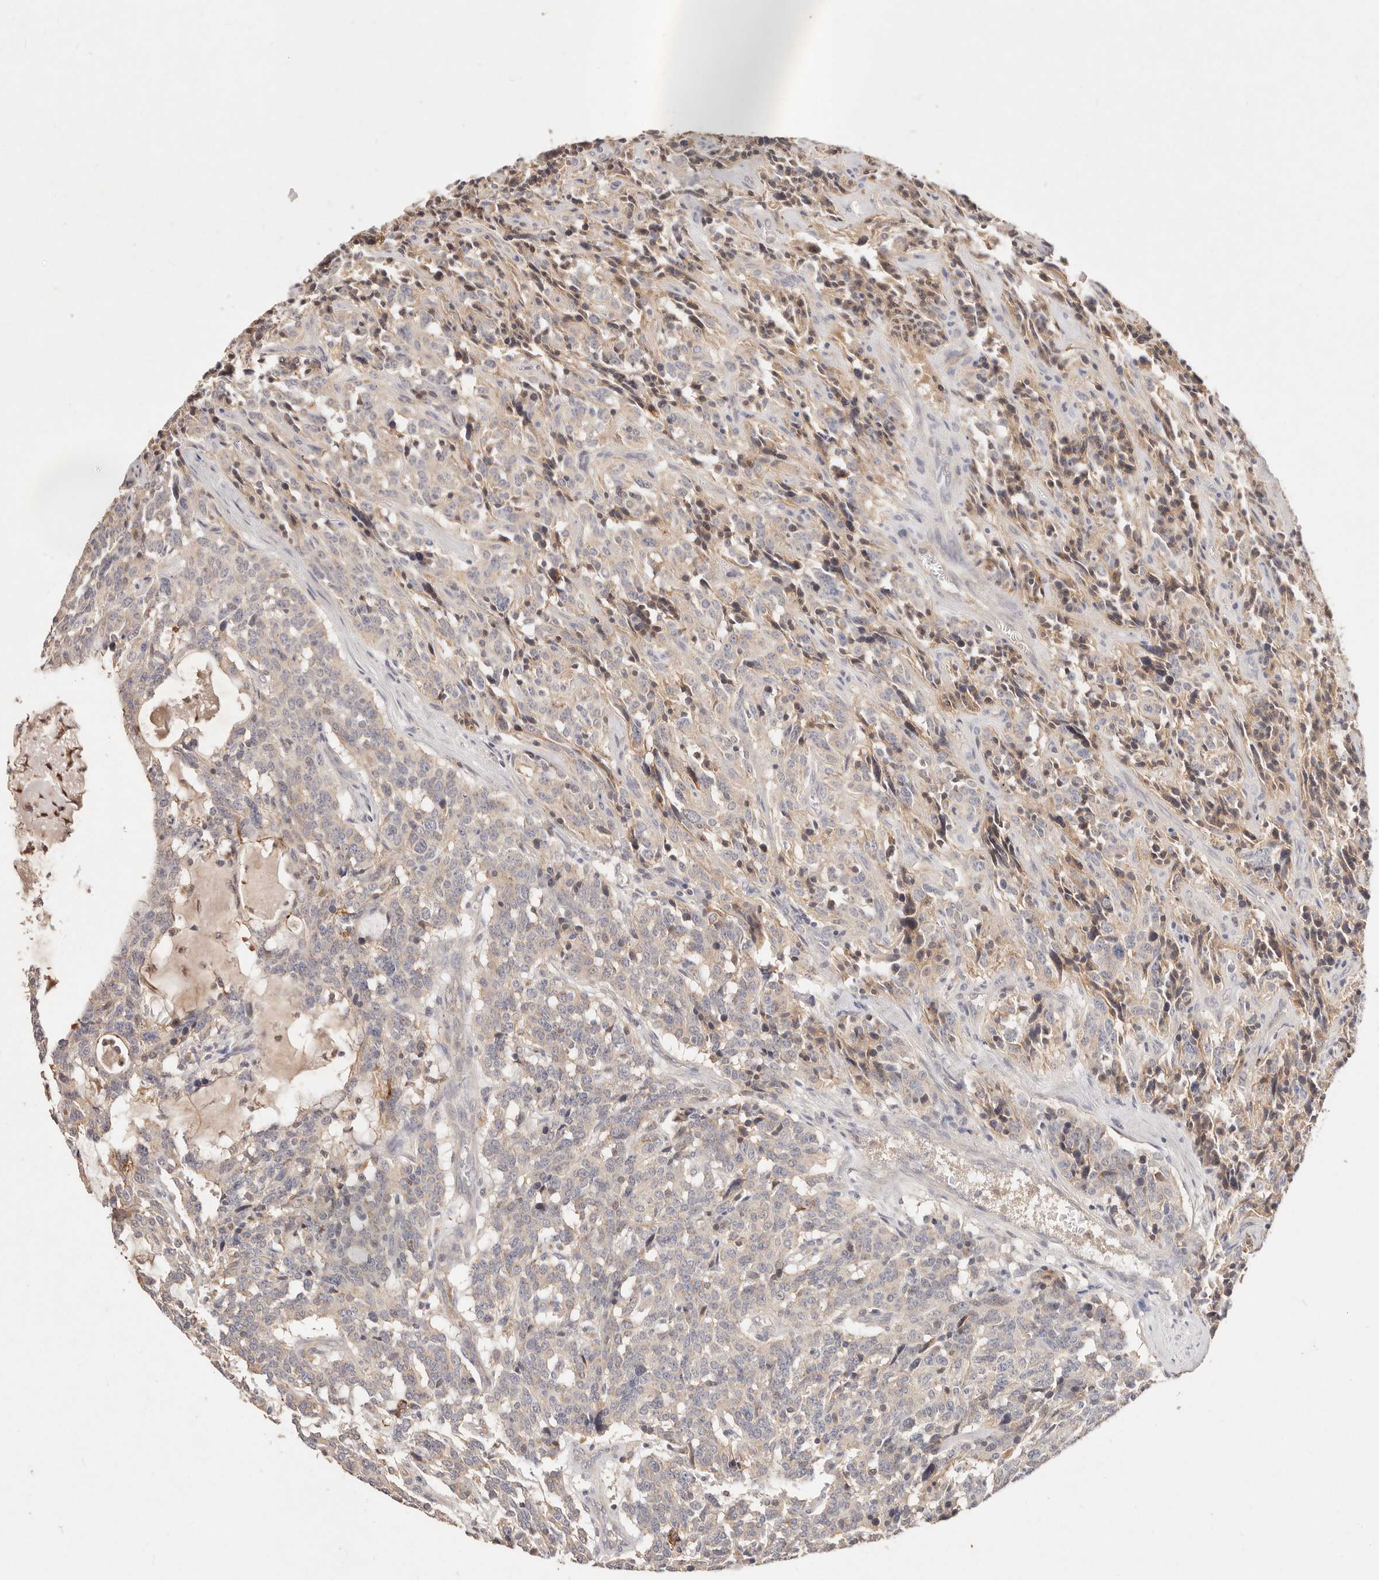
{"staining": {"intensity": "weak", "quantity": "<25%", "location": "cytoplasmic/membranous"}, "tissue": "carcinoid", "cell_type": "Tumor cells", "image_type": "cancer", "snomed": [{"axis": "morphology", "description": "Carcinoid, malignant, NOS"}, {"axis": "topography", "description": "Lung"}], "caption": "IHC of carcinoid (malignant) exhibits no positivity in tumor cells. (Immunohistochemistry, brightfield microscopy, high magnification).", "gene": "CXADR", "patient": {"sex": "female", "age": 46}}